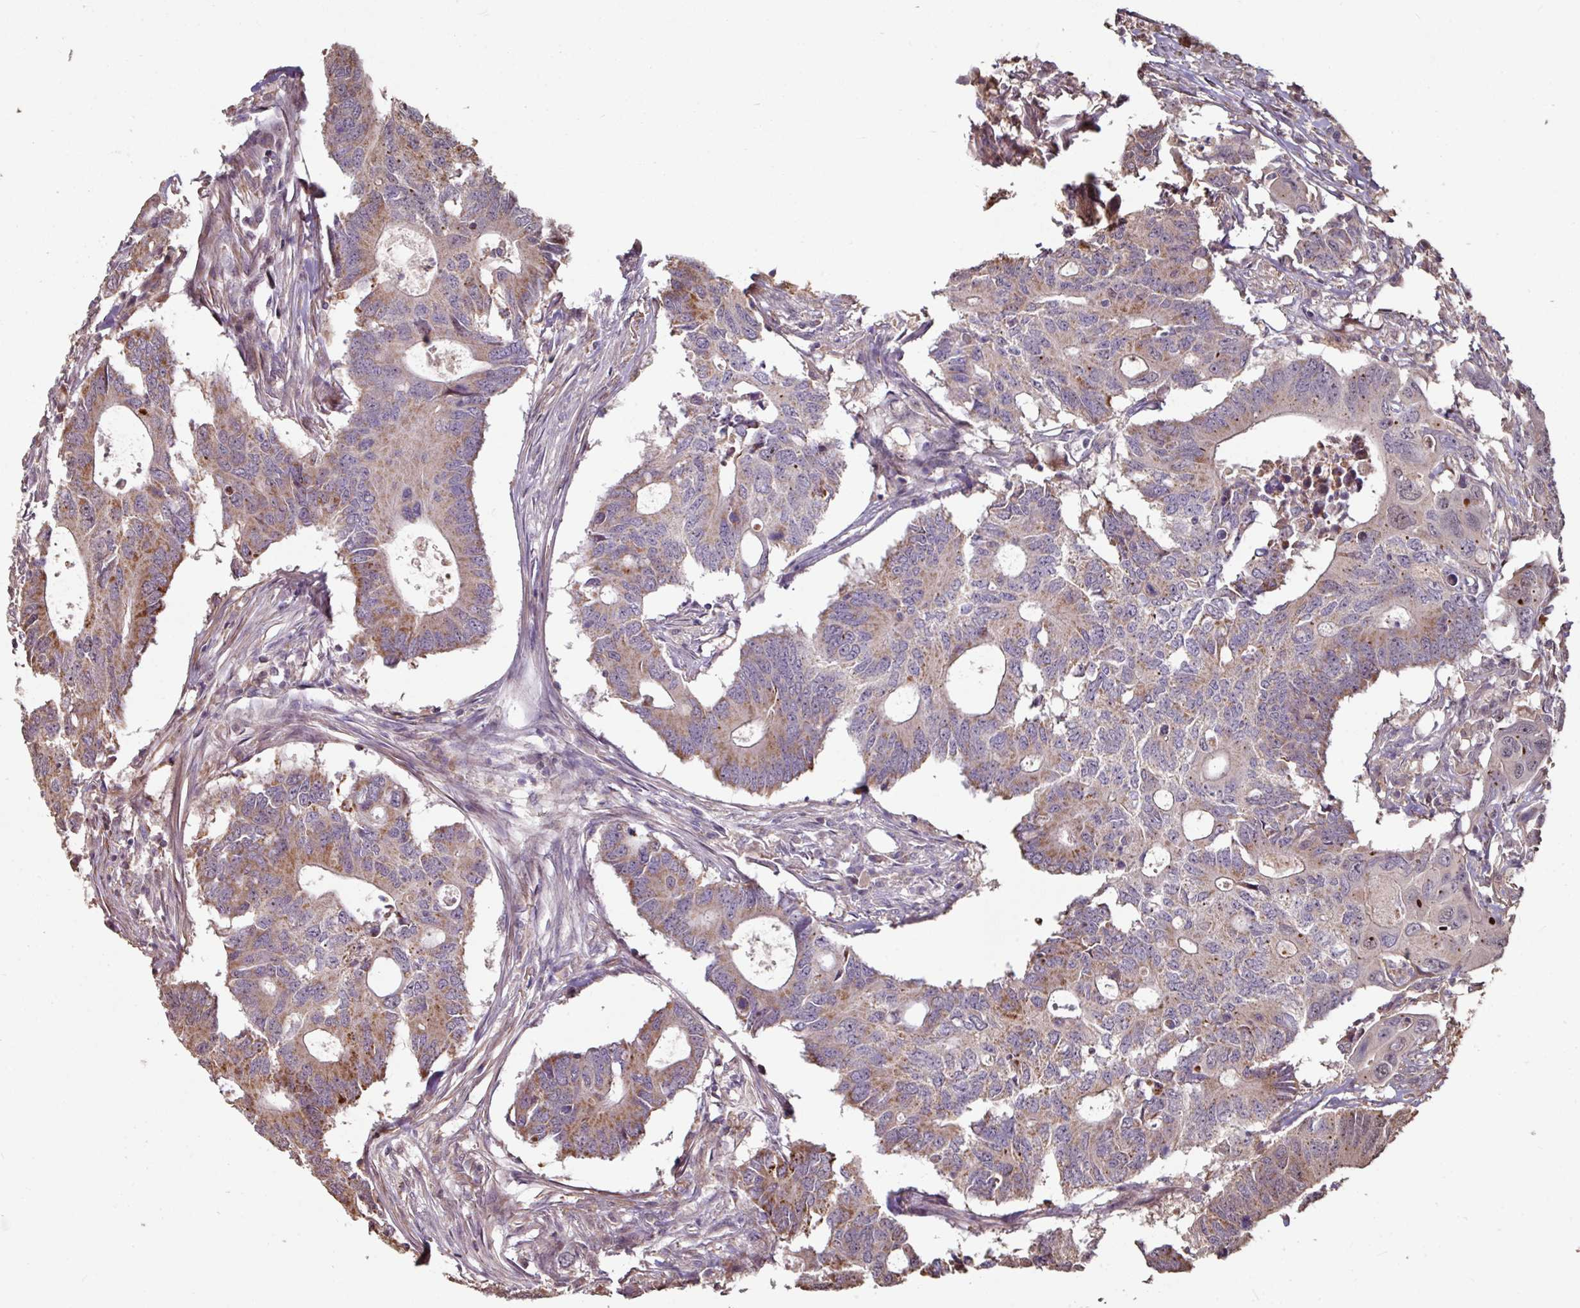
{"staining": {"intensity": "moderate", "quantity": "25%-75%", "location": "cytoplasmic/membranous"}, "tissue": "colorectal cancer", "cell_type": "Tumor cells", "image_type": "cancer", "snomed": [{"axis": "morphology", "description": "Adenocarcinoma, NOS"}, {"axis": "topography", "description": "Colon"}], "caption": "Immunohistochemical staining of human adenocarcinoma (colorectal) exhibits medium levels of moderate cytoplasmic/membranous protein expression in about 25%-75% of tumor cells.", "gene": "OR2D3", "patient": {"sex": "male", "age": 71}}